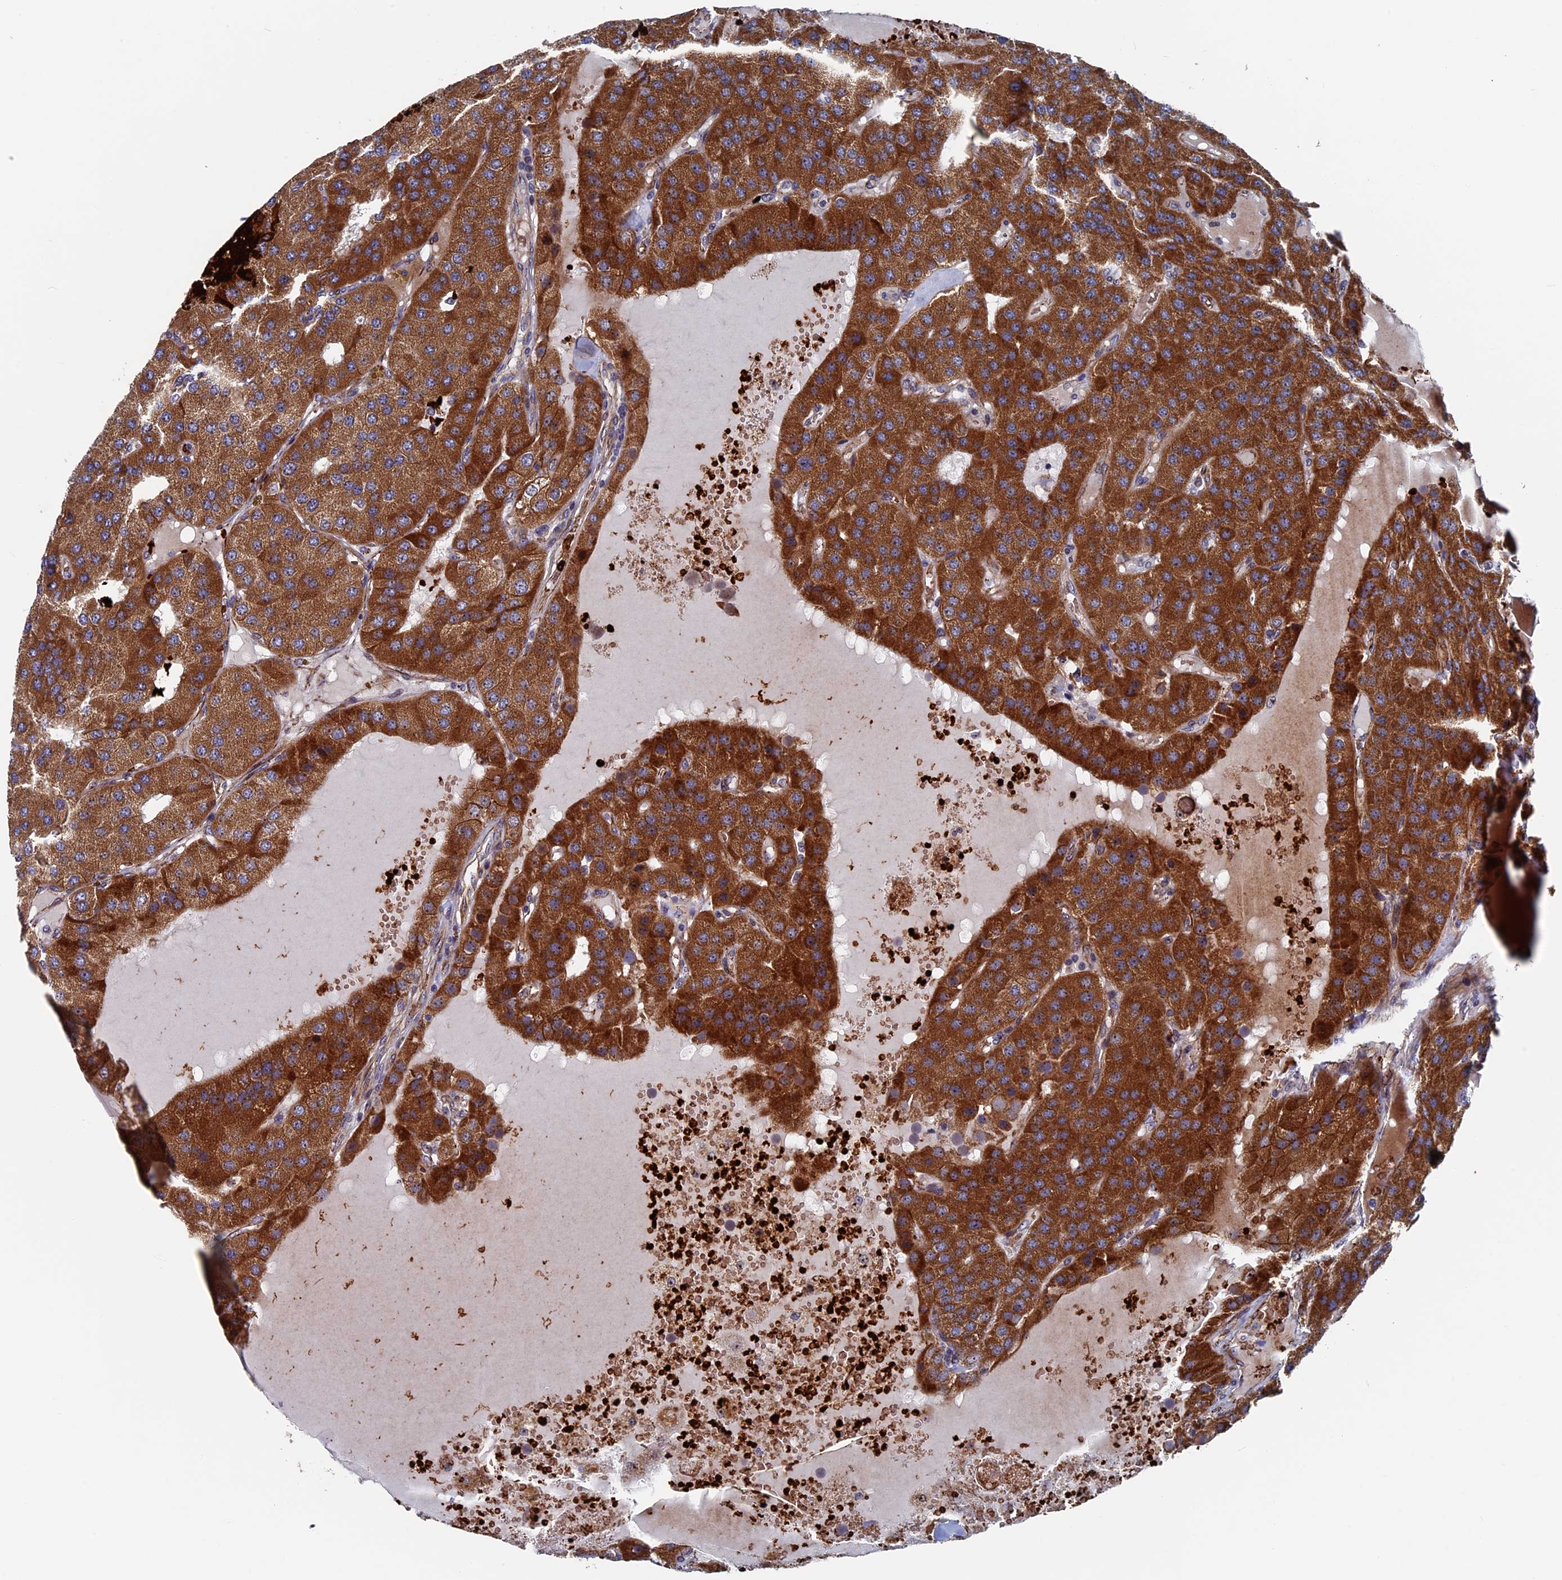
{"staining": {"intensity": "strong", "quantity": ">75%", "location": "cytoplasmic/membranous"}, "tissue": "parathyroid gland", "cell_type": "Glandular cells", "image_type": "normal", "snomed": [{"axis": "morphology", "description": "Normal tissue, NOS"}, {"axis": "morphology", "description": "Adenoma, NOS"}, {"axis": "topography", "description": "Parathyroid gland"}], "caption": "Strong cytoplasmic/membranous protein staining is appreciated in approximately >75% of glandular cells in parathyroid gland. (DAB IHC, brown staining for protein, blue staining for nuclei).", "gene": "EXOSC9", "patient": {"sex": "female", "age": 86}}